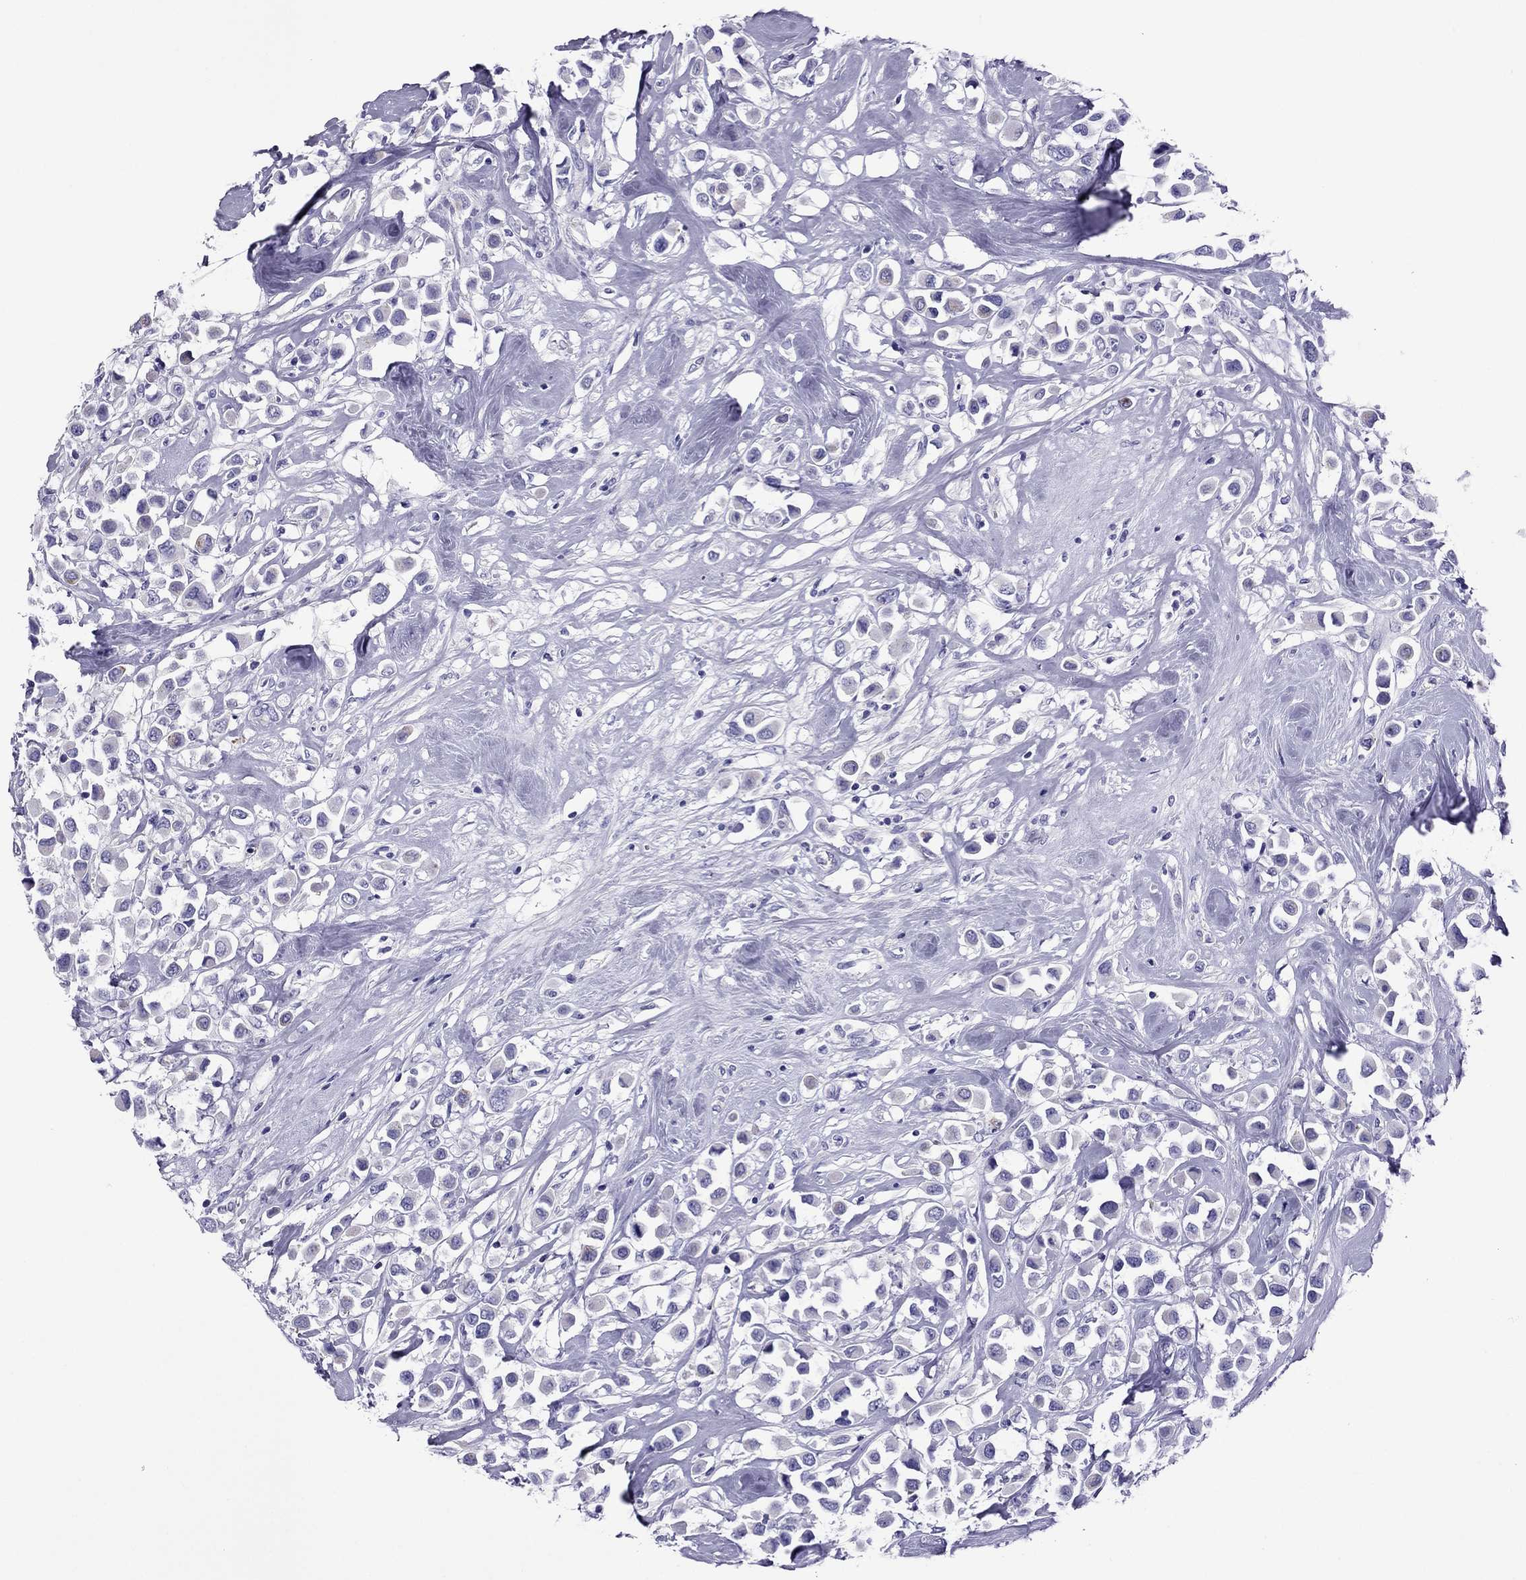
{"staining": {"intensity": "negative", "quantity": "none", "location": "none"}, "tissue": "breast cancer", "cell_type": "Tumor cells", "image_type": "cancer", "snomed": [{"axis": "morphology", "description": "Duct carcinoma"}, {"axis": "topography", "description": "Breast"}], "caption": "Immunohistochemistry histopathology image of breast cancer stained for a protein (brown), which reveals no staining in tumor cells. The staining was performed using DAB to visualize the protein expression in brown, while the nuclei were stained in blue with hematoxylin (Magnification: 20x).", "gene": "MYL11", "patient": {"sex": "female", "age": 61}}